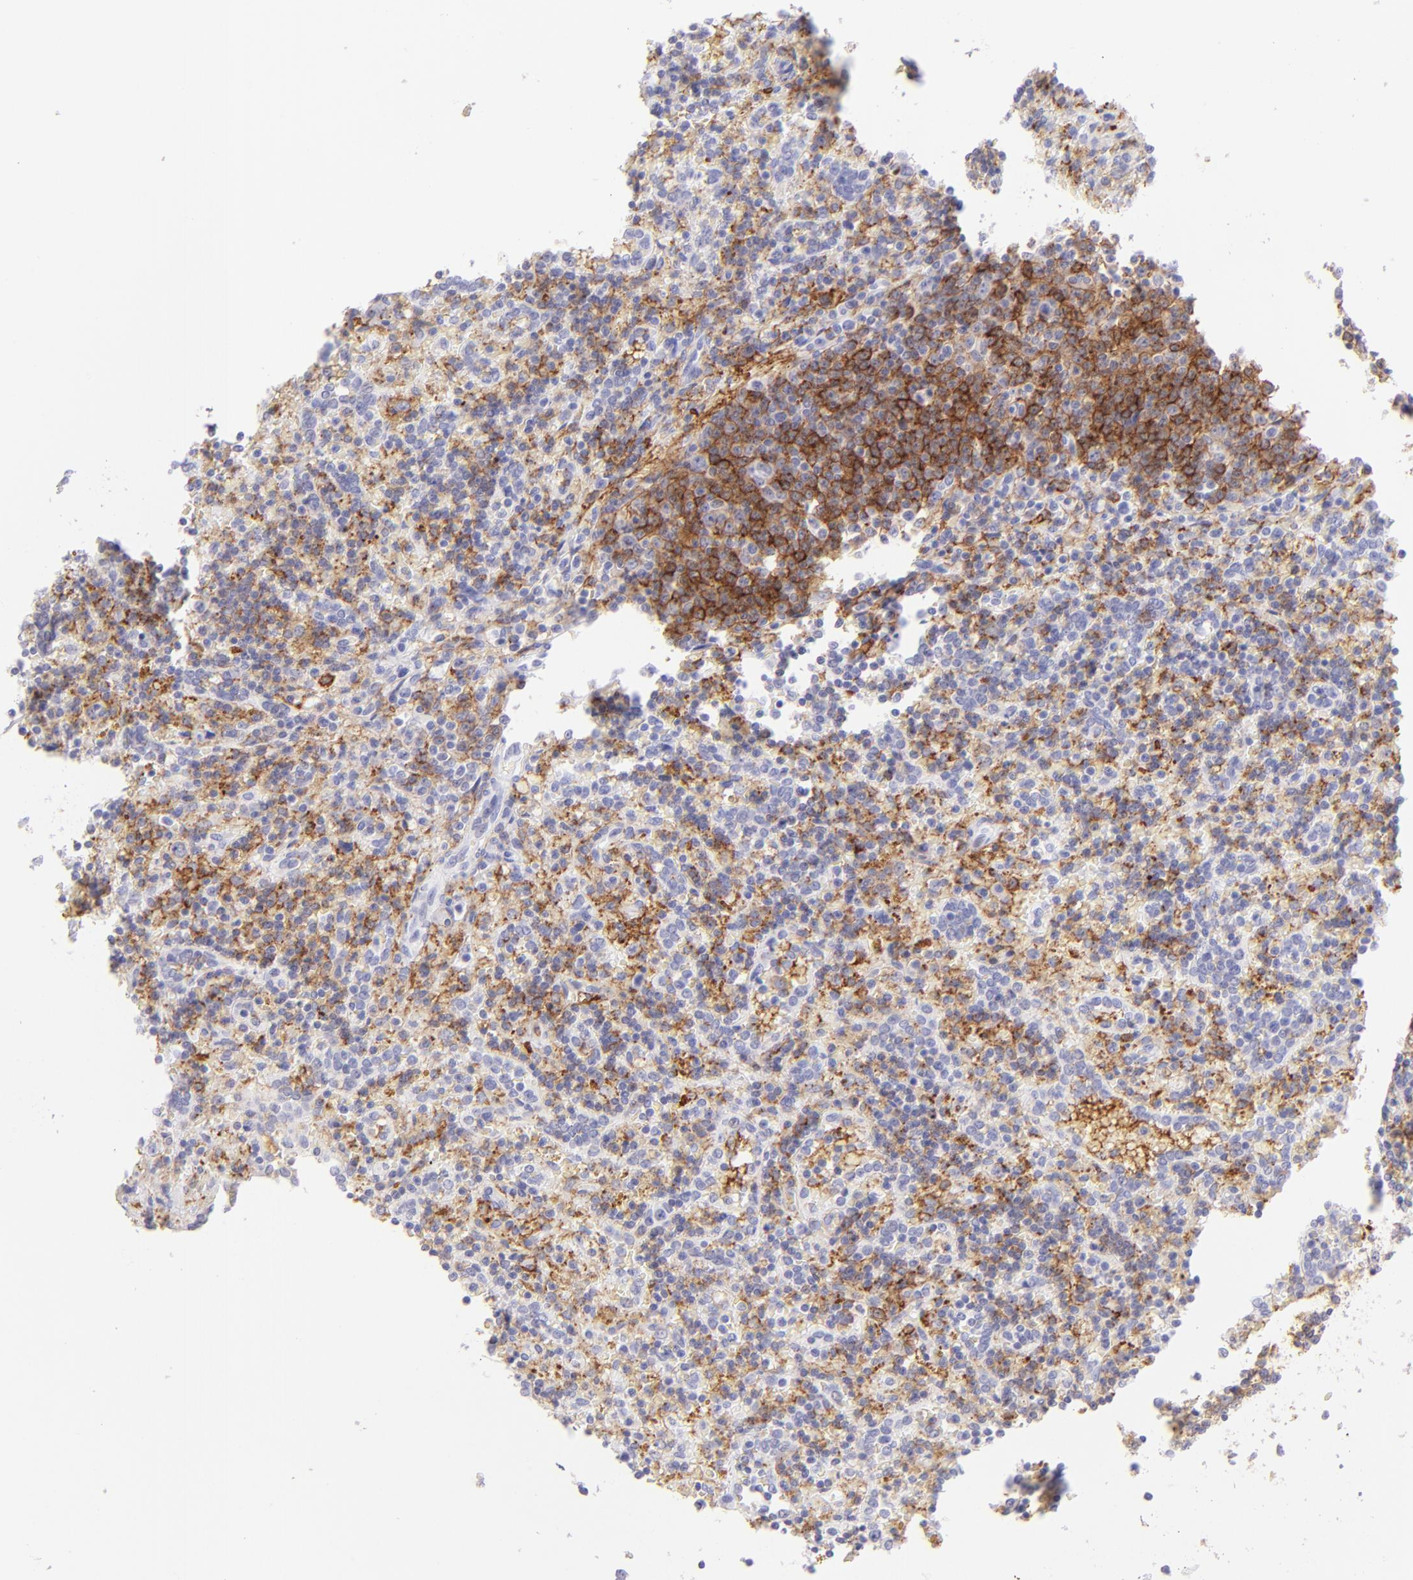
{"staining": {"intensity": "weak", "quantity": "25%-75%", "location": "cytoplasmic/membranous"}, "tissue": "lymphoma", "cell_type": "Tumor cells", "image_type": "cancer", "snomed": [{"axis": "morphology", "description": "Malignant lymphoma, non-Hodgkin's type, Low grade"}, {"axis": "topography", "description": "Spleen"}], "caption": "Lymphoma stained with a protein marker exhibits weak staining in tumor cells.", "gene": "CD72", "patient": {"sex": "male", "age": 67}}